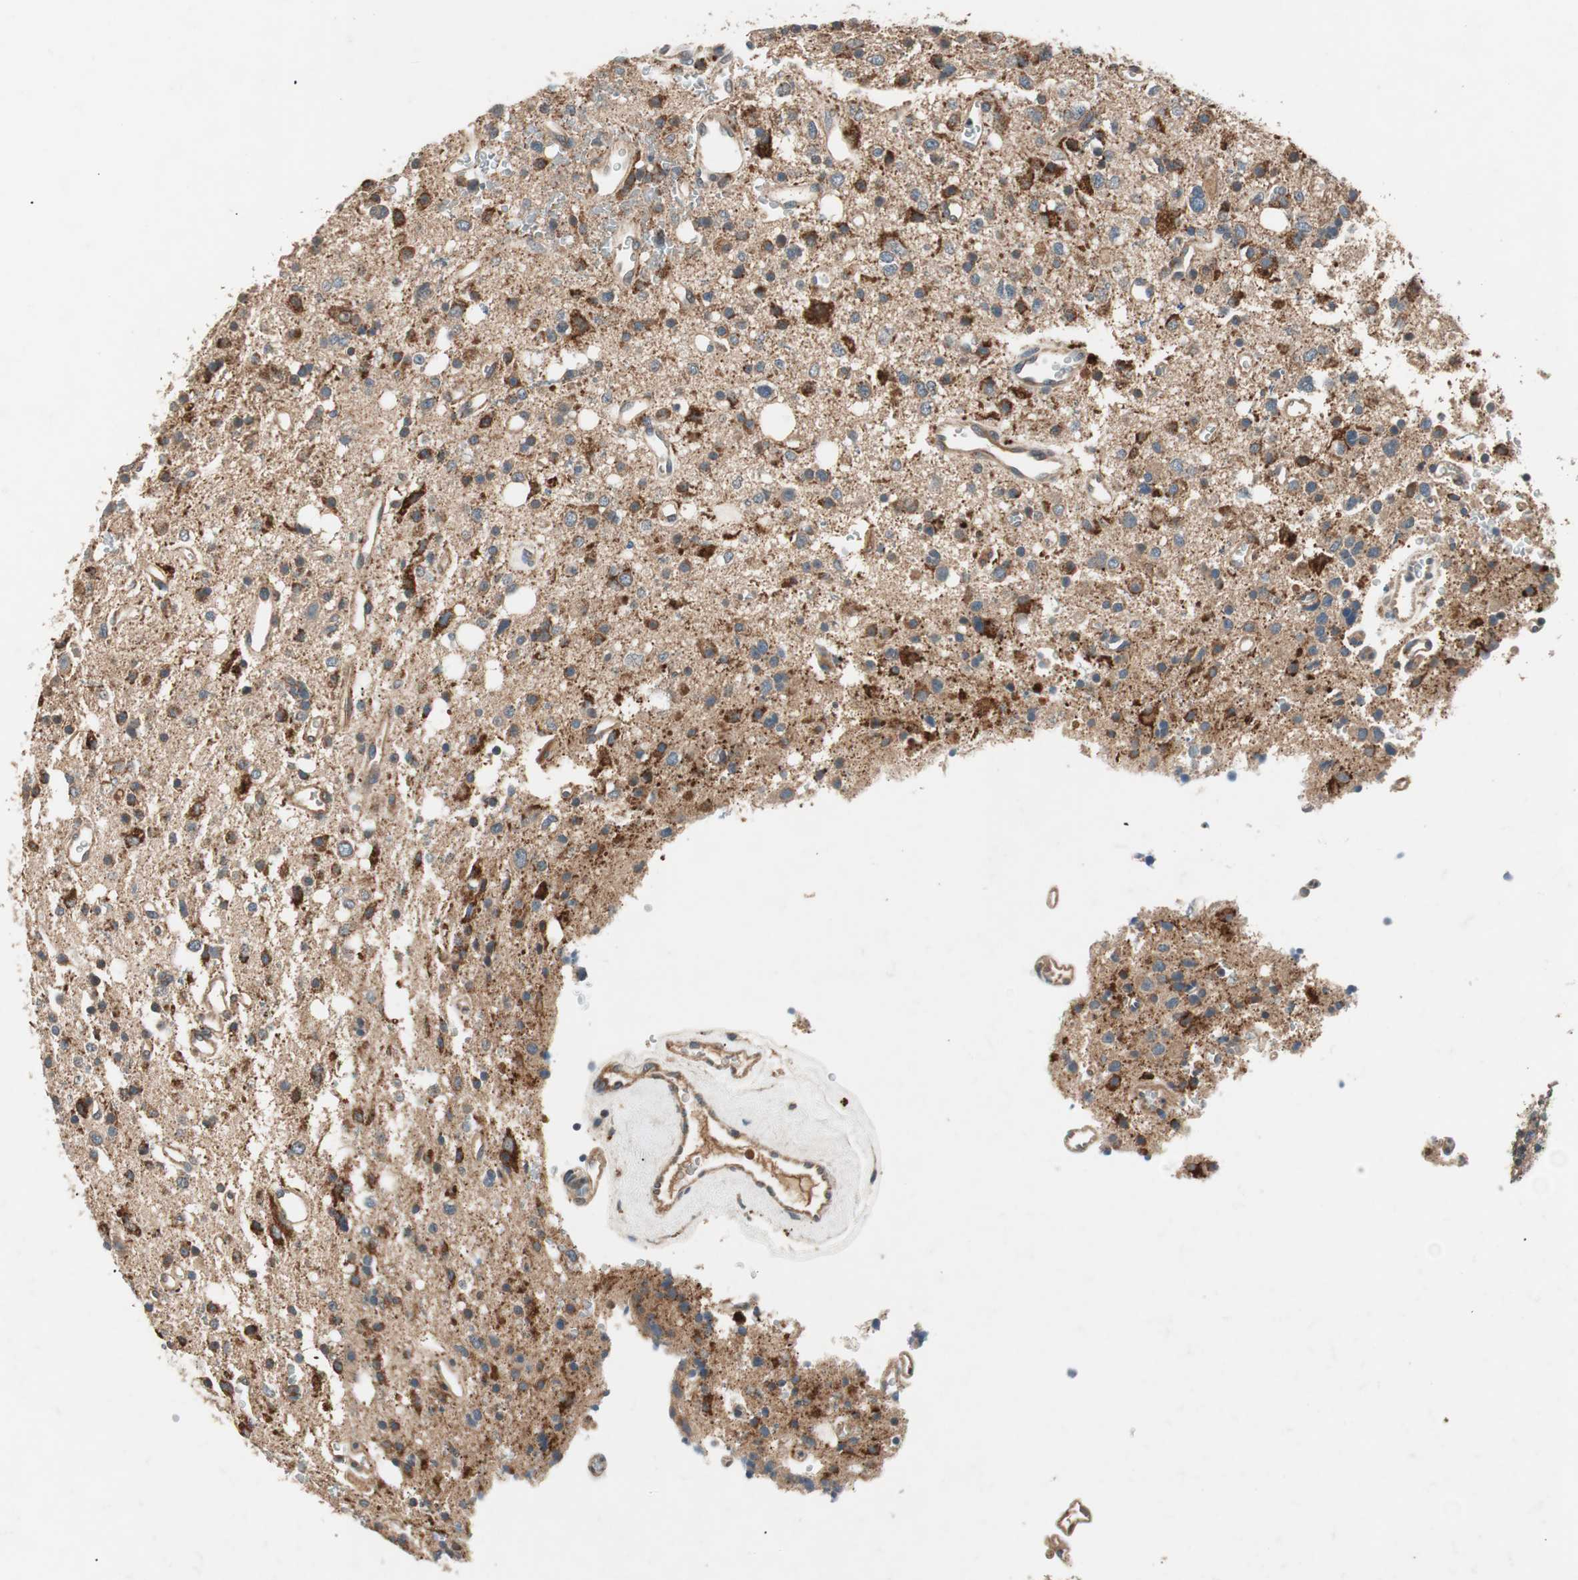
{"staining": {"intensity": "moderate", "quantity": ">75%", "location": "cytoplasmic/membranous"}, "tissue": "glioma", "cell_type": "Tumor cells", "image_type": "cancer", "snomed": [{"axis": "morphology", "description": "Glioma, malignant, High grade"}, {"axis": "topography", "description": "Brain"}], "caption": "Tumor cells reveal moderate cytoplasmic/membranous staining in approximately >75% of cells in malignant glioma (high-grade).", "gene": "HPN", "patient": {"sex": "male", "age": 47}}